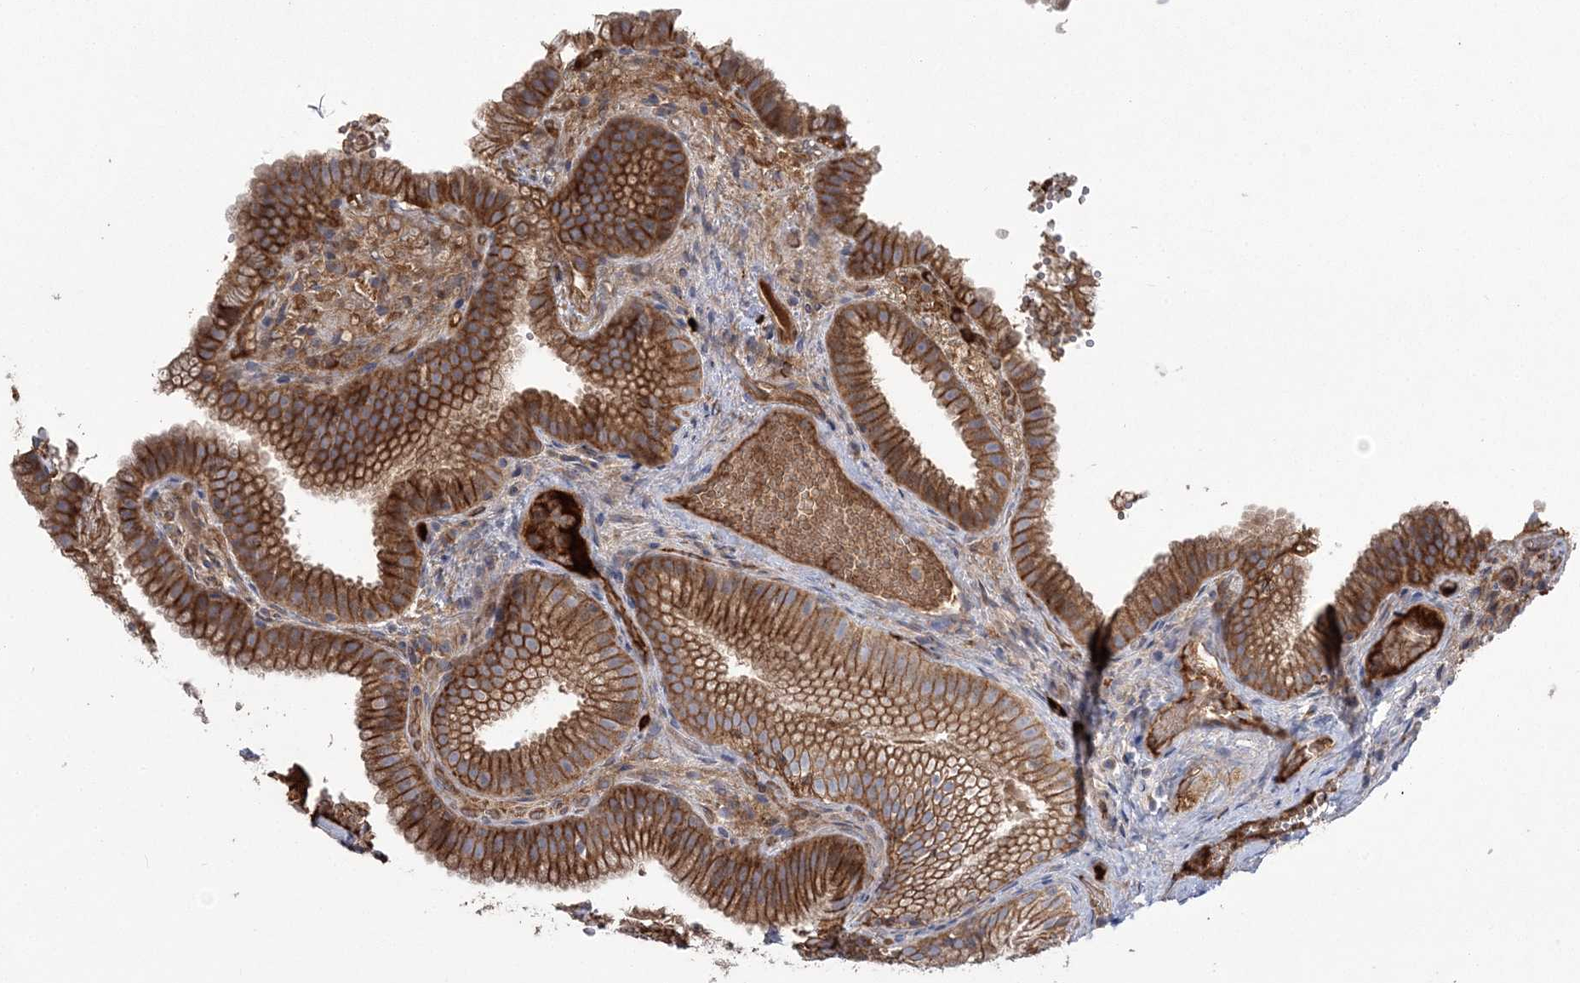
{"staining": {"intensity": "strong", "quantity": ">75%", "location": "cytoplasmic/membranous"}, "tissue": "gallbladder", "cell_type": "Glandular cells", "image_type": "normal", "snomed": [{"axis": "morphology", "description": "Normal tissue, NOS"}, {"axis": "topography", "description": "Gallbladder"}], "caption": "DAB immunohistochemical staining of normal human gallbladder reveals strong cytoplasmic/membranous protein staining in approximately >75% of glandular cells.", "gene": "WBP1L", "patient": {"sex": "female", "age": 30}}